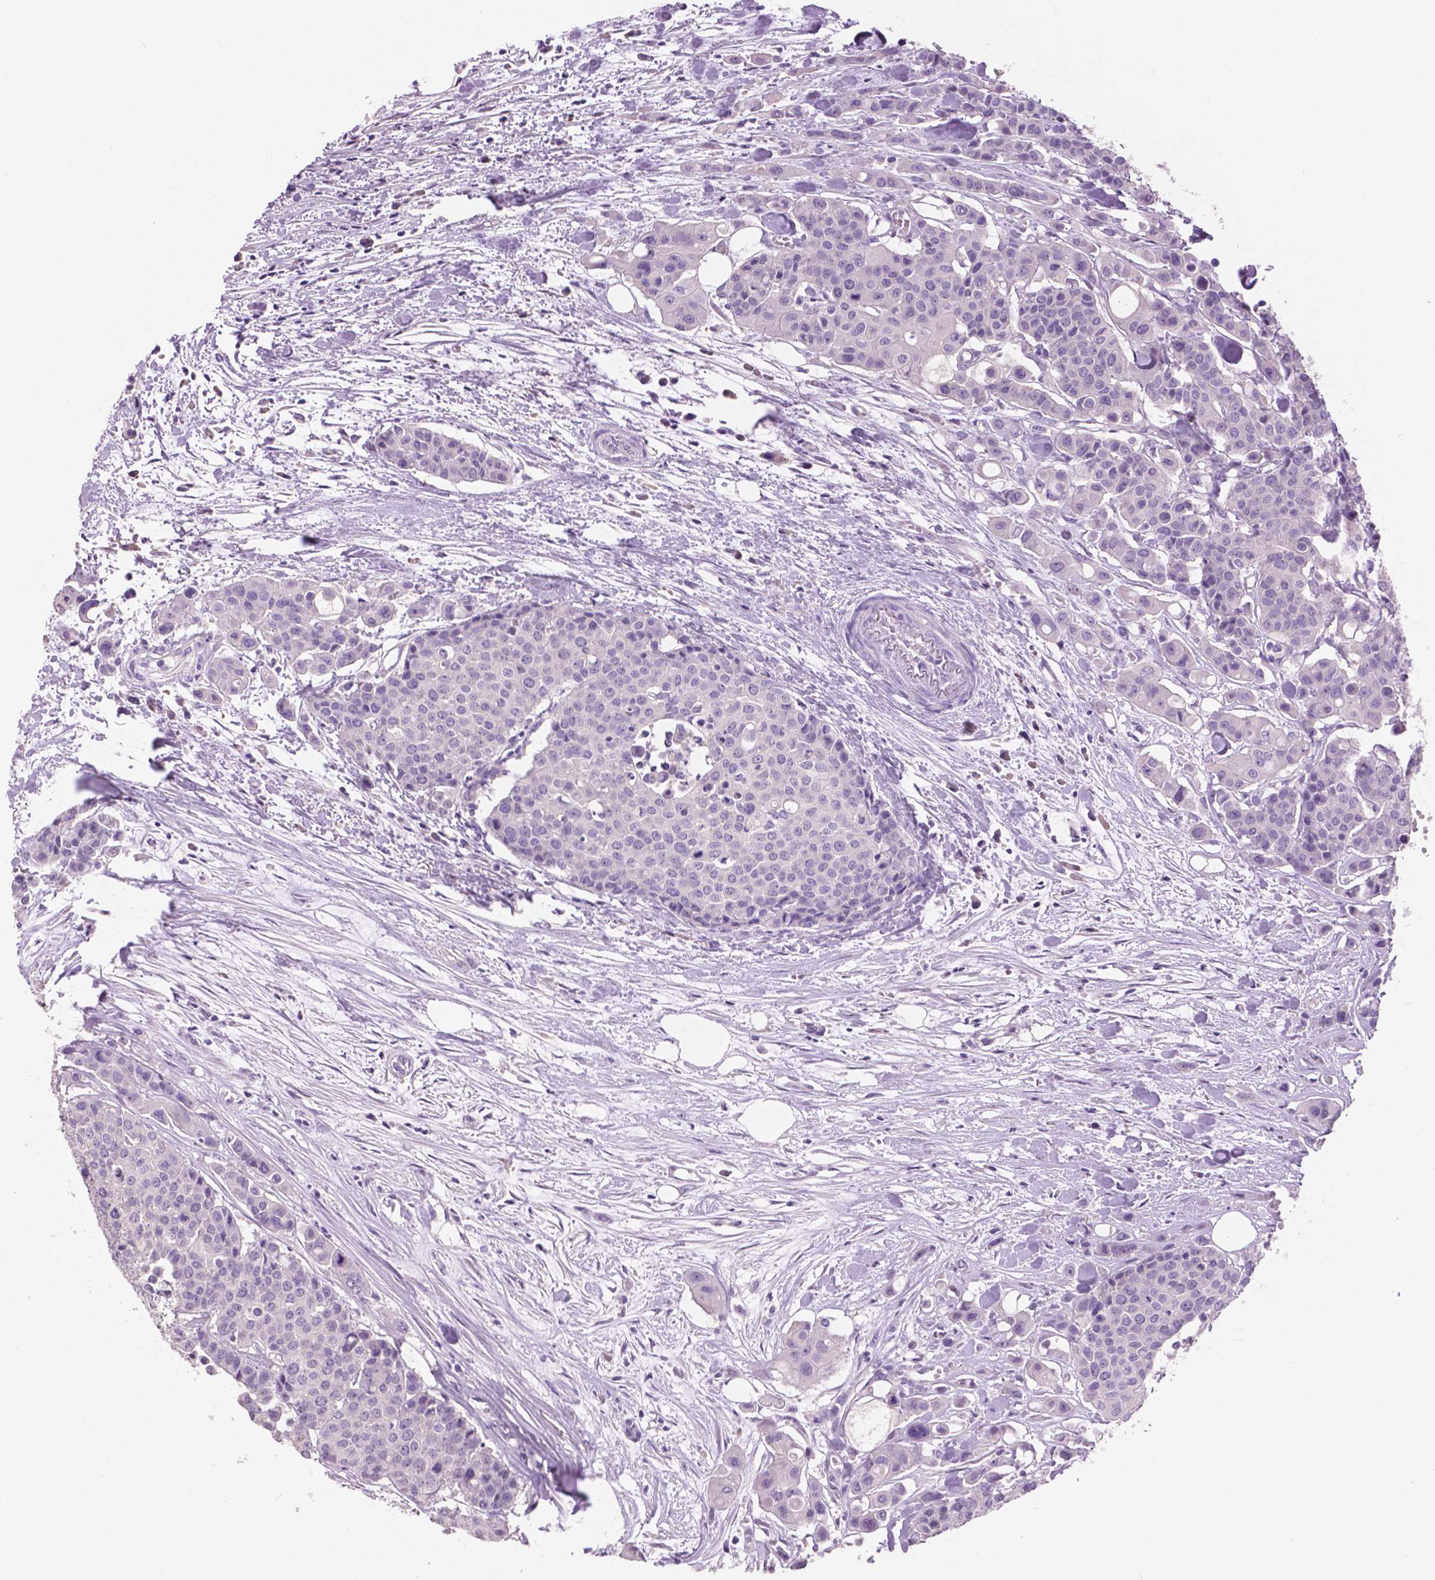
{"staining": {"intensity": "negative", "quantity": "none", "location": "none"}, "tissue": "carcinoid", "cell_type": "Tumor cells", "image_type": "cancer", "snomed": [{"axis": "morphology", "description": "Carcinoid, malignant, NOS"}, {"axis": "topography", "description": "Colon"}], "caption": "IHC histopathology image of neoplastic tissue: carcinoid (malignant) stained with DAB (3,3'-diaminobenzidine) exhibits no significant protein positivity in tumor cells.", "gene": "CRYBA4", "patient": {"sex": "male", "age": 81}}